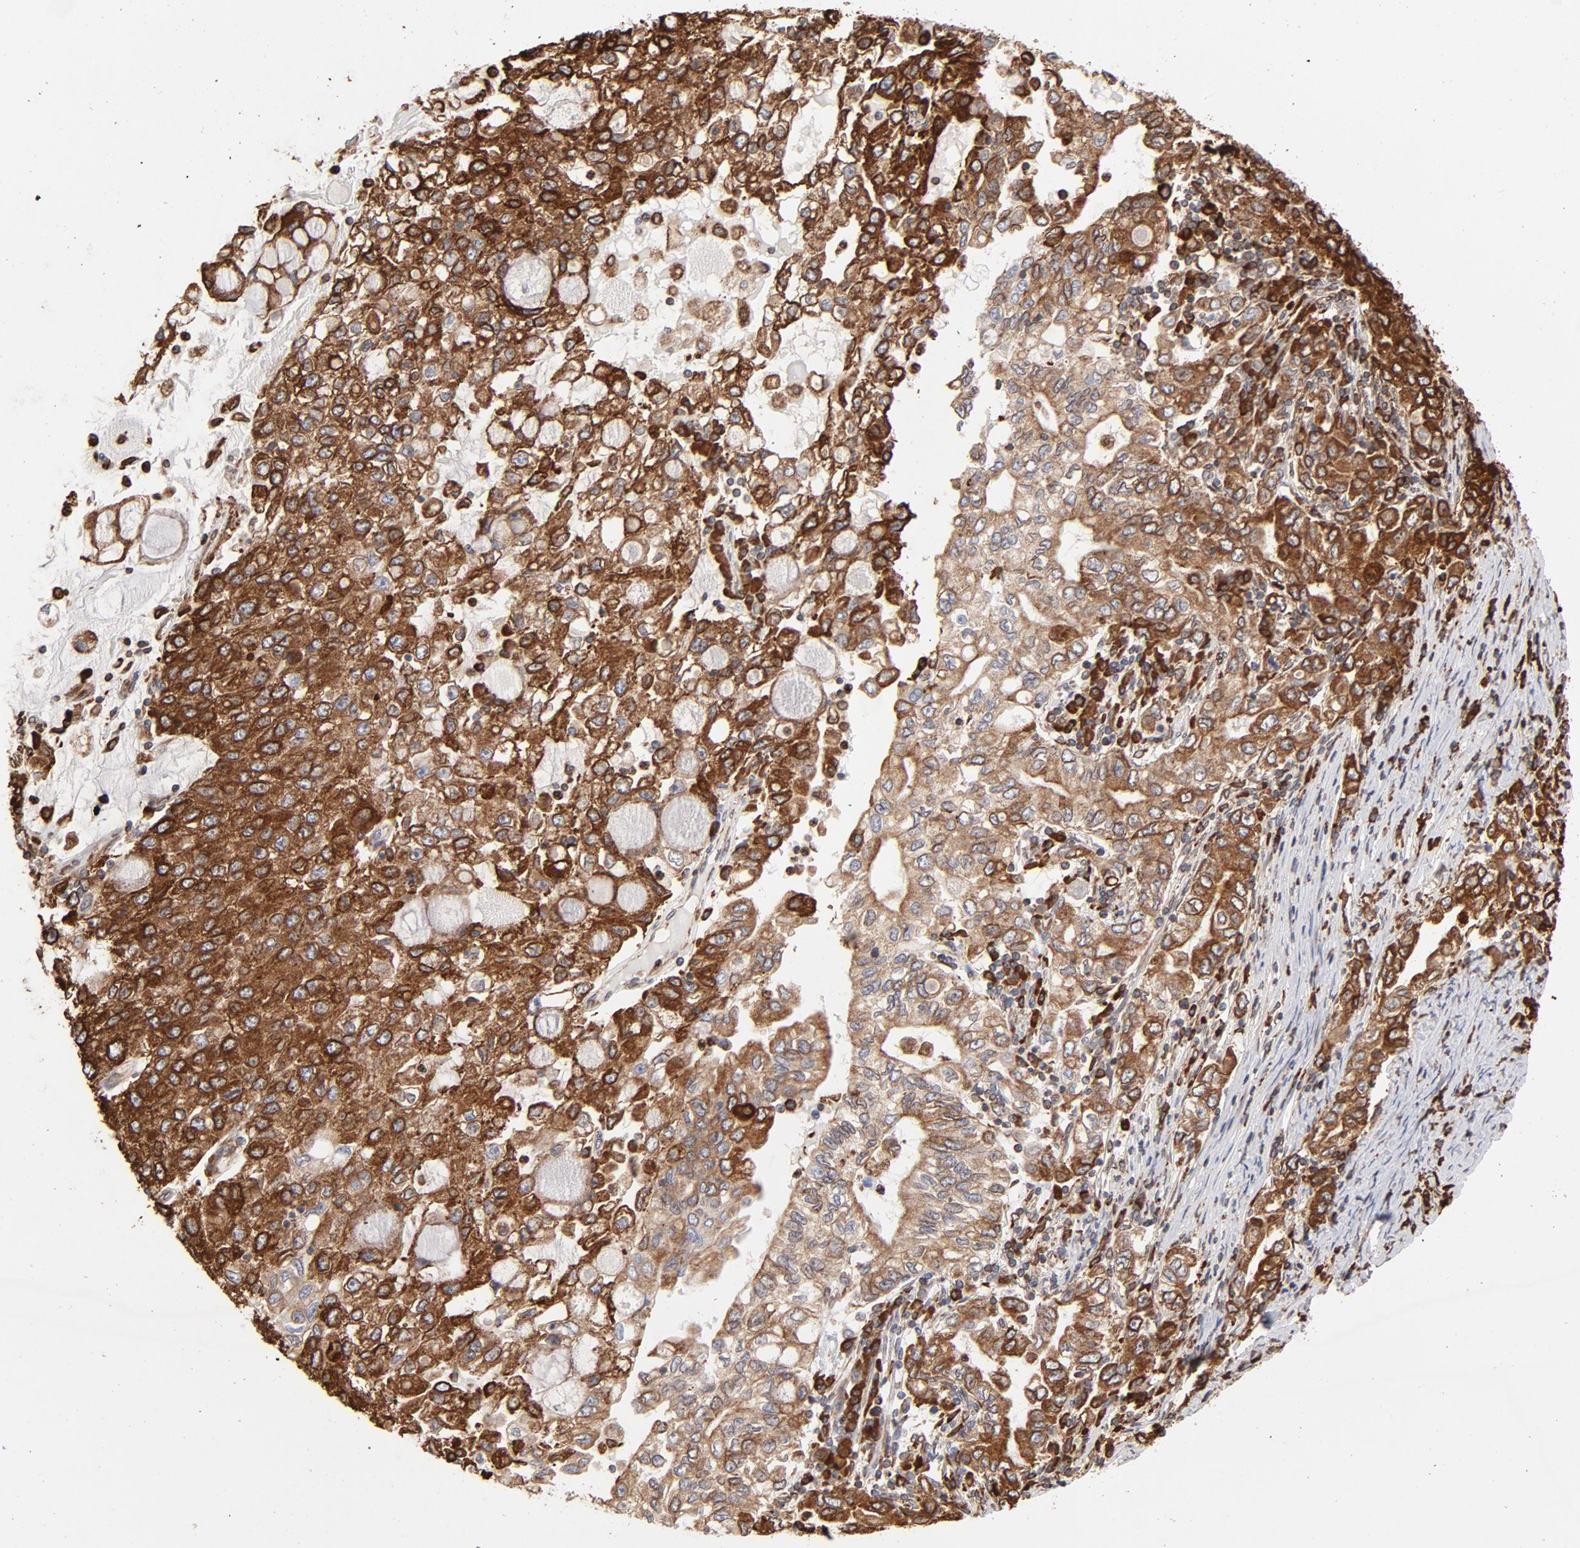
{"staining": {"intensity": "strong", "quantity": ">75%", "location": "cytoplasmic/membranous"}, "tissue": "stomach cancer", "cell_type": "Tumor cells", "image_type": "cancer", "snomed": [{"axis": "morphology", "description": "Adenocarcinoma, NOS"}, {"axis": "topography", "description": "Stomach, lower"}], "caption": "This photomicrograph shows immunohistochemistry staining of human stomach adenocarcinoma, with high strong cytoplasmic/membranous positivity in about >75% of tumor cells.", "gene": "CANX", "patient": {"sex": "female", "age": 72}}